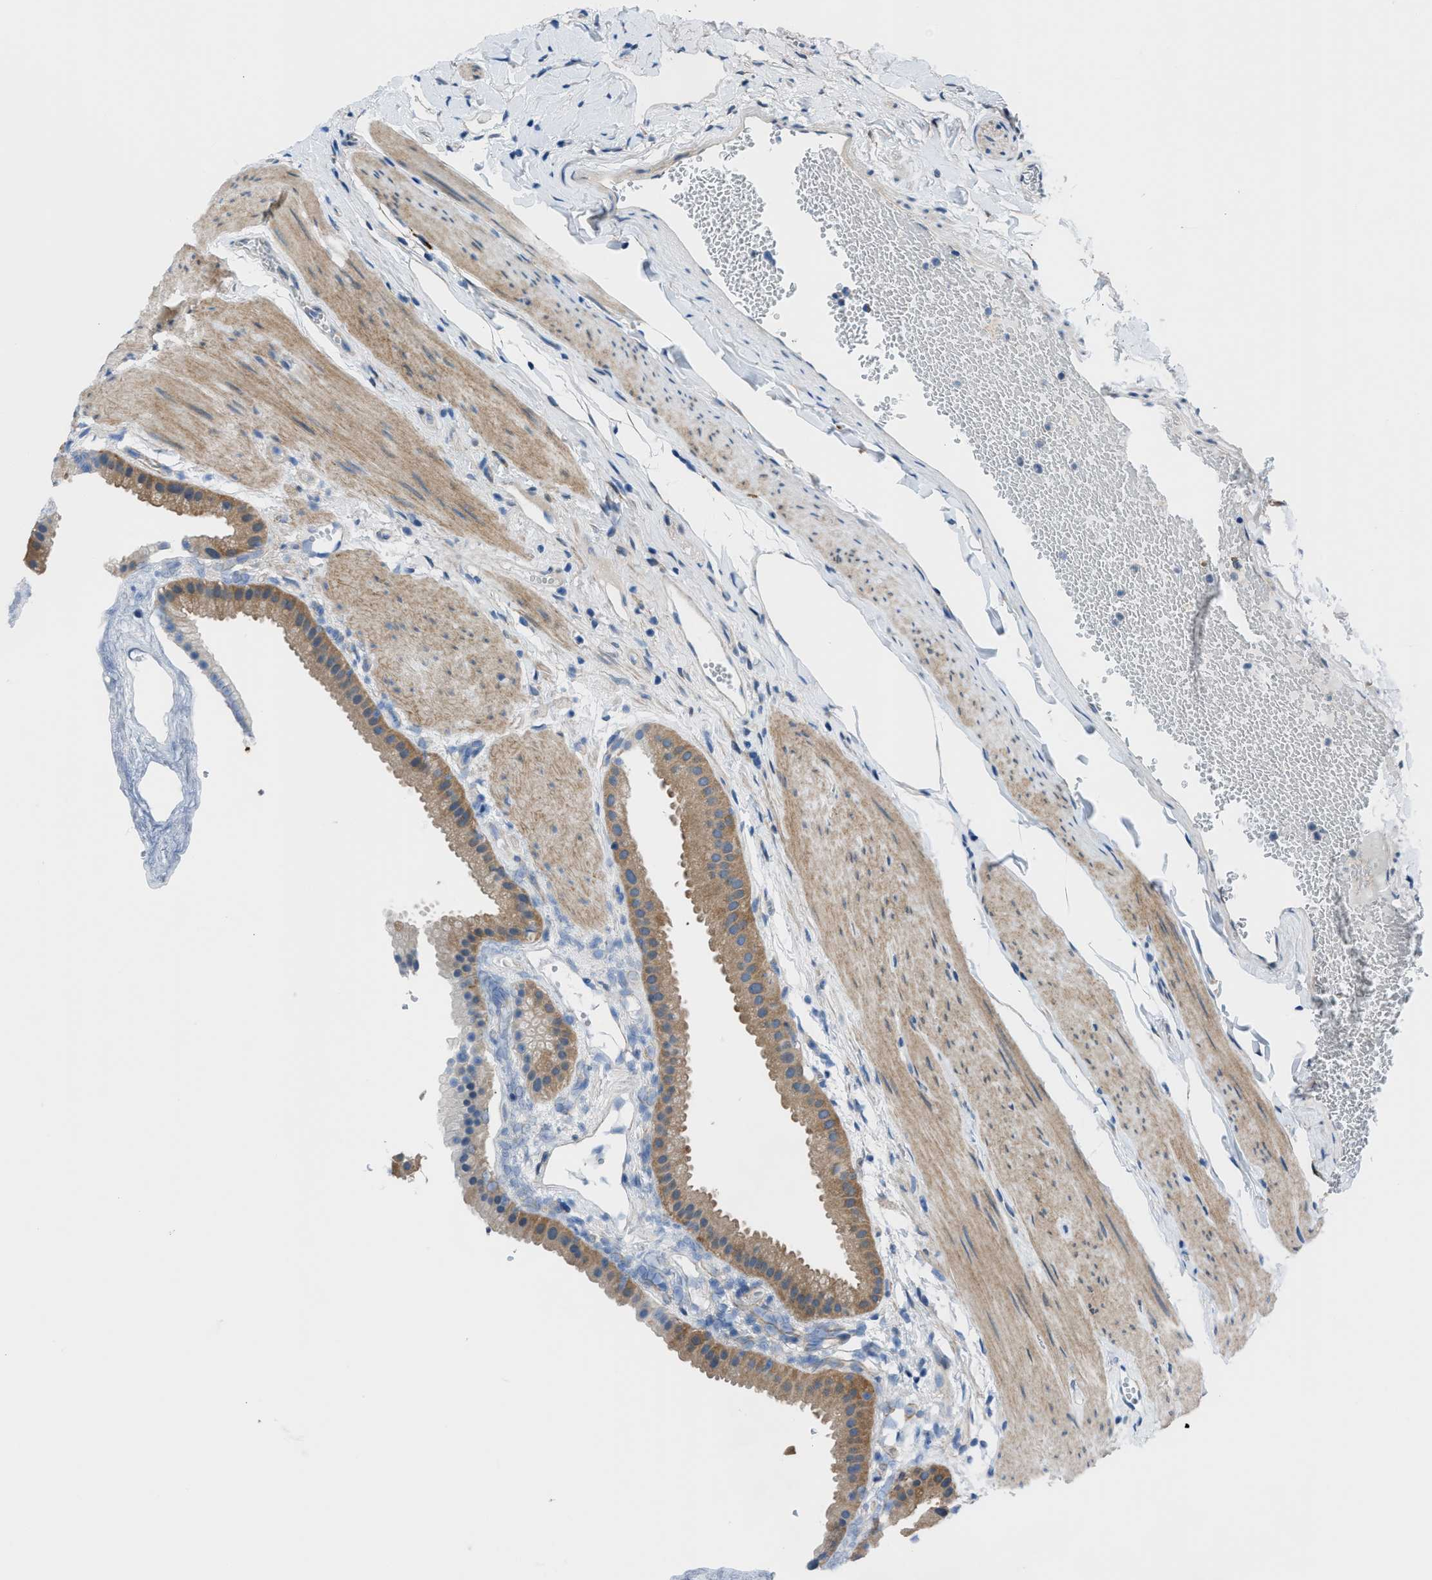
{"staining": {"intensity": "moderate", "quantity": ">75%", "location": "cytoplasmic/membranous"}, "tissue": "gallbladder", "cell_type": "Glandular cells", "image_type": "normal", "snomed": [{"axis": "morphology", "description": "Normal tissue, NOS"}, {"axis": "topography", "description": "Gallbladder"}], "caption": "This micrograph demonstrates IHC staining of unremarkable human gallbladder, with medium moderate cytoplasmic/membranous positivity in about >75% of glandular cells.", "gene": "TMEM45B", "patient": {"sex": "female", "age": 64}}